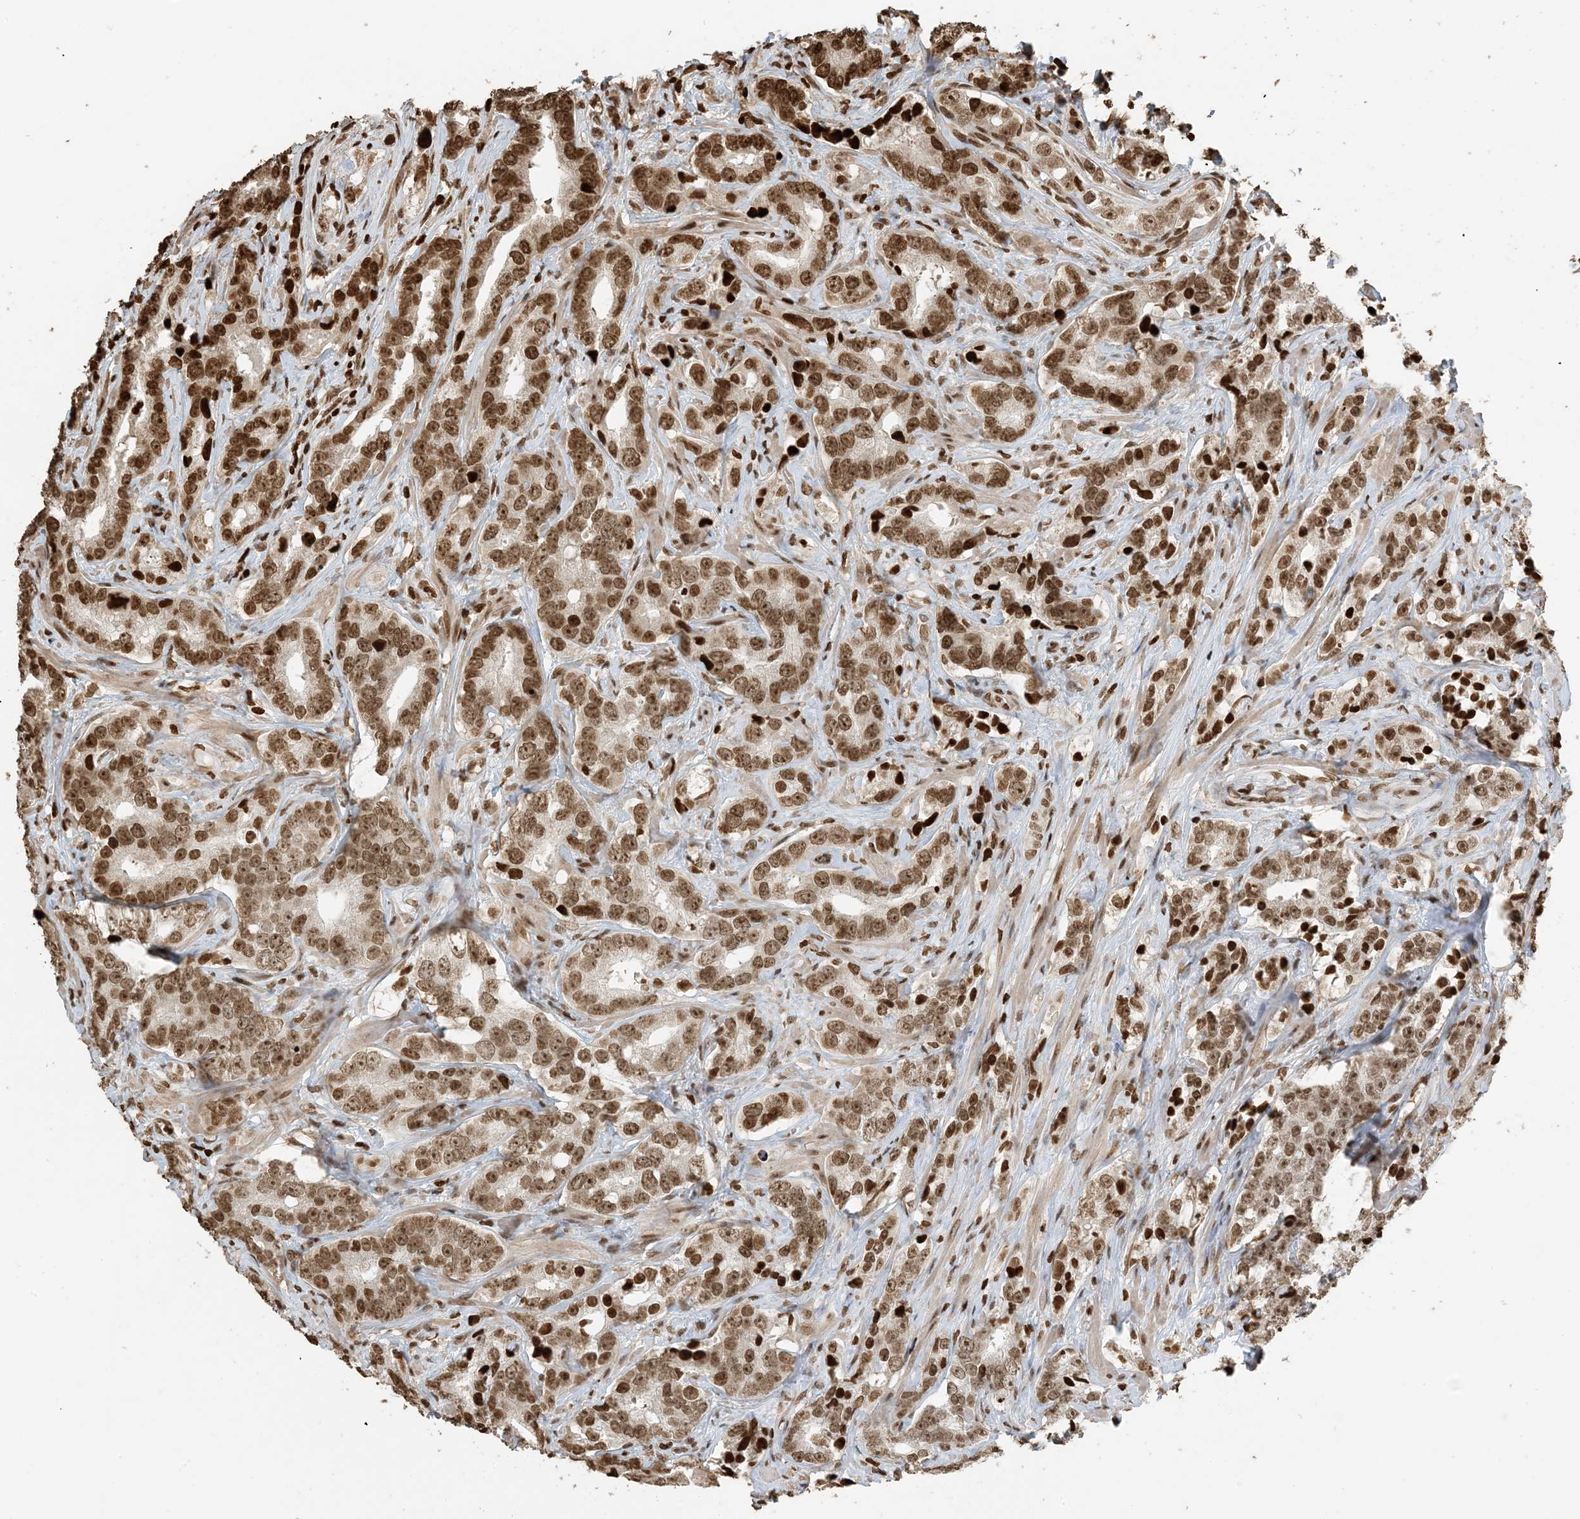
{"staining": {"intensity": "moderate", "quantity": ">75%", "location": "nuclear"}, "tissue": "prostate cancer", "cell_type": "Tumor cells", "image_type": "cancer", "snomed": [{"axis": "morphology", "description": "Adenocarcinoma, High grade"}, {"axis": "topography", "description": "Prostate"}], "caption": "Human prostate cancer (high-grade adenocarcinoma) stained with a protein marker shows moderate staining in tumor cells.", "gene": "H3-3B", "patient": {"sex": "male", "age": 62}}